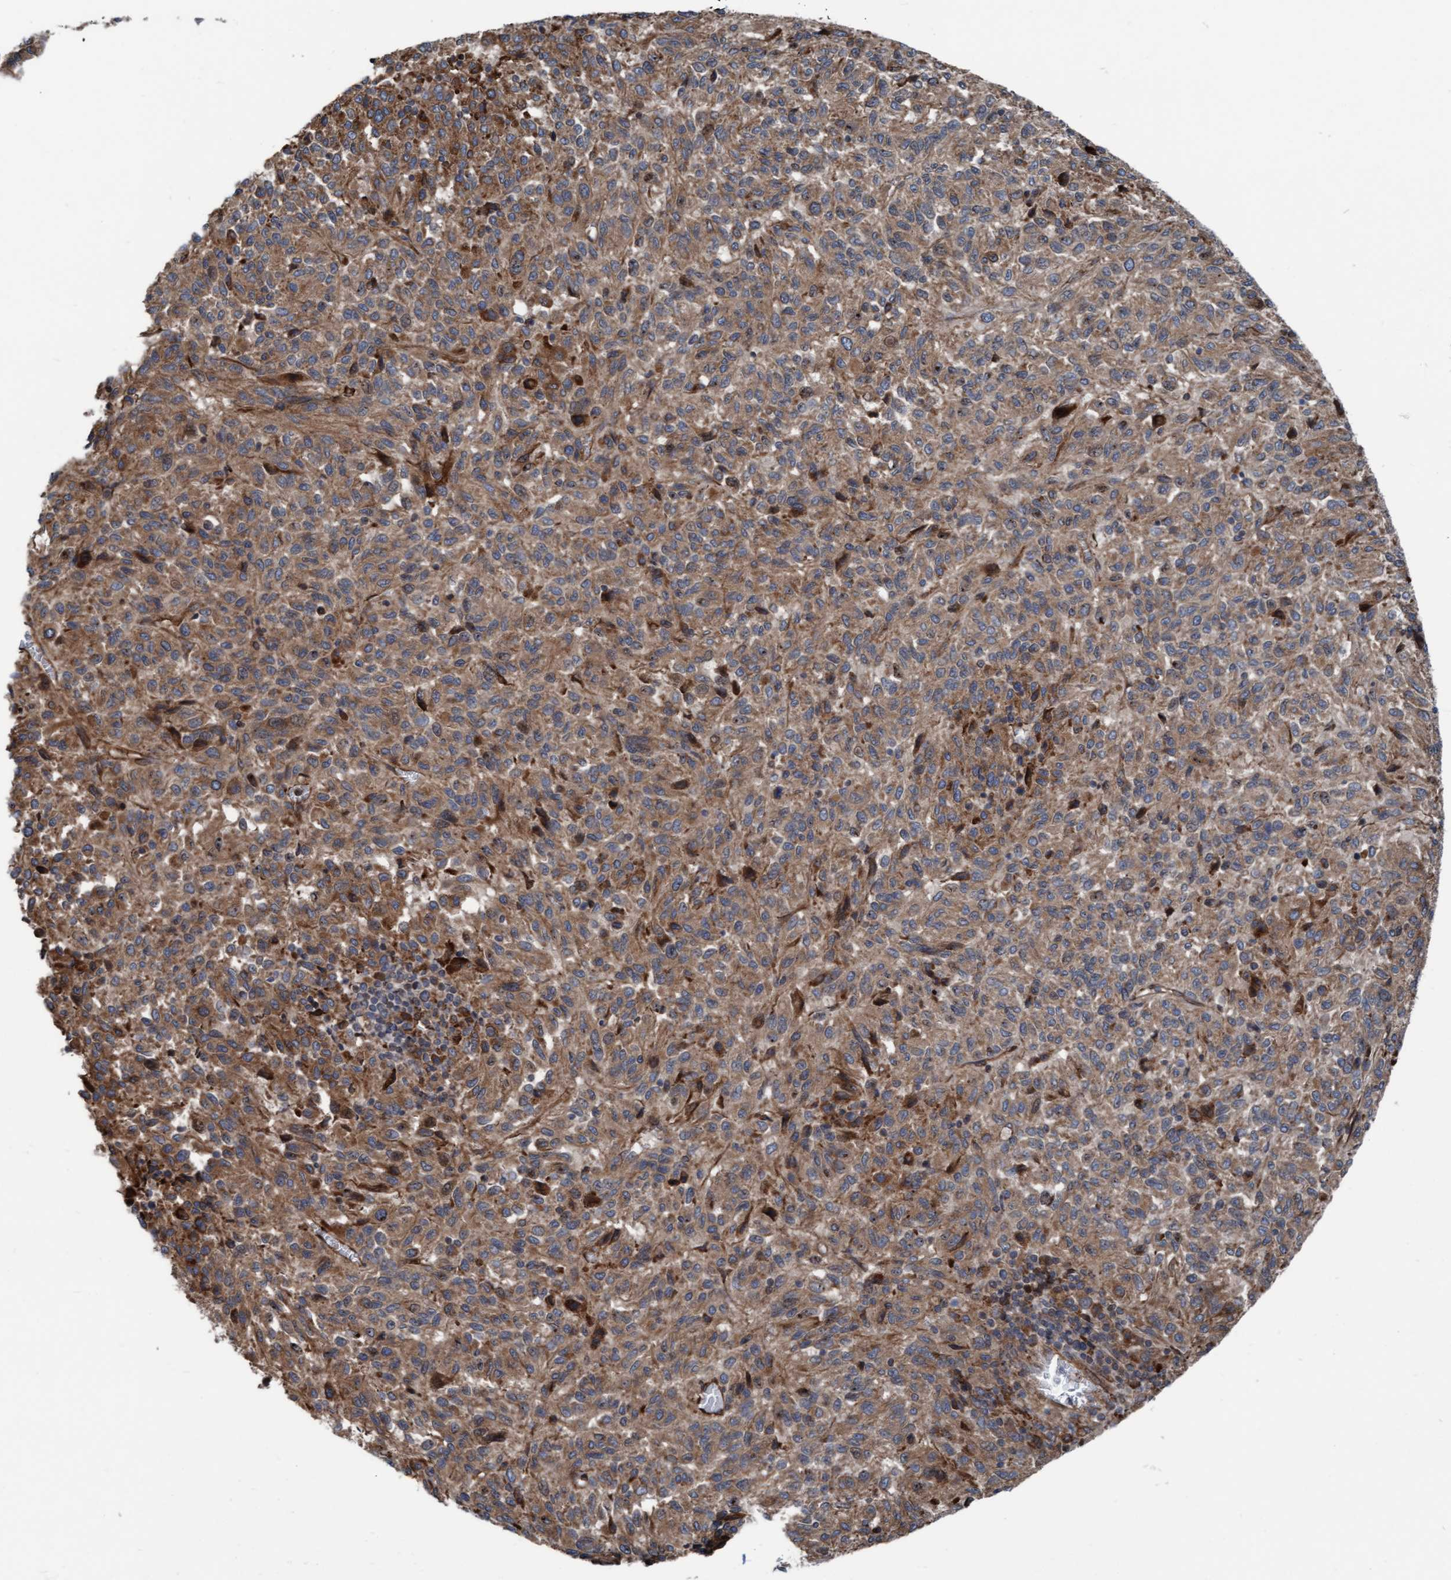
{"staining": {"intensity": "moderate", "quantity": ">75%", "location": "cytoplasmic/membranous"}, "tissue": "melanoma", "cell_type": "Tumor cells", "image_type": "cancer", "snomed": [{"axis": "morphology", "description": "Malignant melanoma, Metastatic site"}, {"axis": "topography", "description": "Lung"}], "caption": "Immunohistochemistry (IHC) image of malignant melanoma (metastatic site) stained for a protein (brown), which exhibits medium levels of moderate cytoplasmic/membranous staining in approximately >75% of tumor cells.", "gene": "RAP1GAP2", "patient": {"sex": "male", "age": 64}}